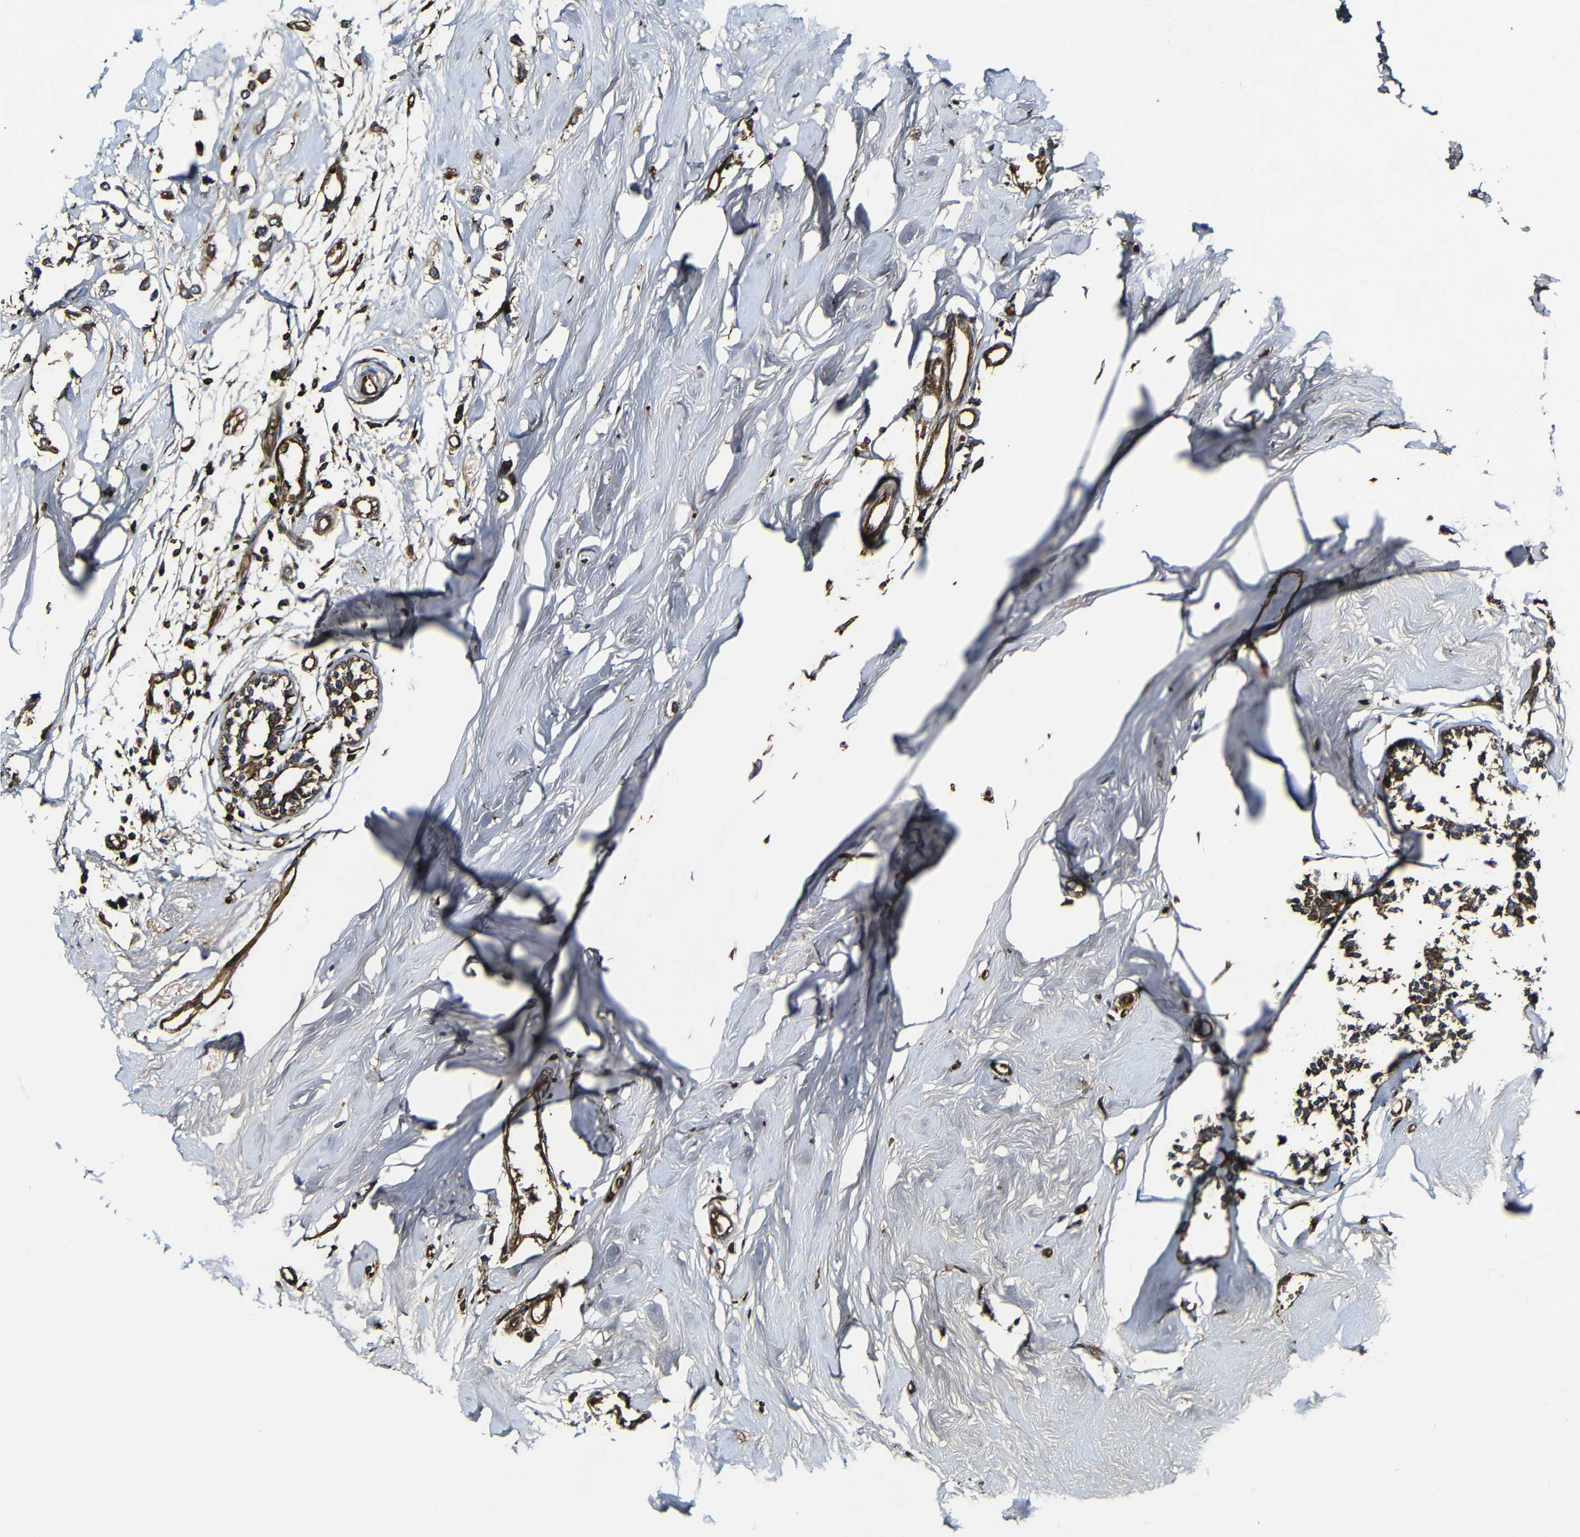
{"staining": {"intensity": "moderate", "quantity": "25%-75%", "location": "cytoplasmic/membranous"}, "tissue": "breast cancer", "cell_type": "Tumor cells", "image_type": "cancer", "snomed": [{"axis": "morphology", "description": "Lobular carcinoma"}, {"axis": "topography", "description": "Breast"}], "caption": "IHC of lobular carcinoma (breast) displays medium levels of moderate cytoplasmic/membranous positivity in about 25%-75% of tumor cells.", "gene": "MSN", "patient": {"sex": "female", "age": 51}}